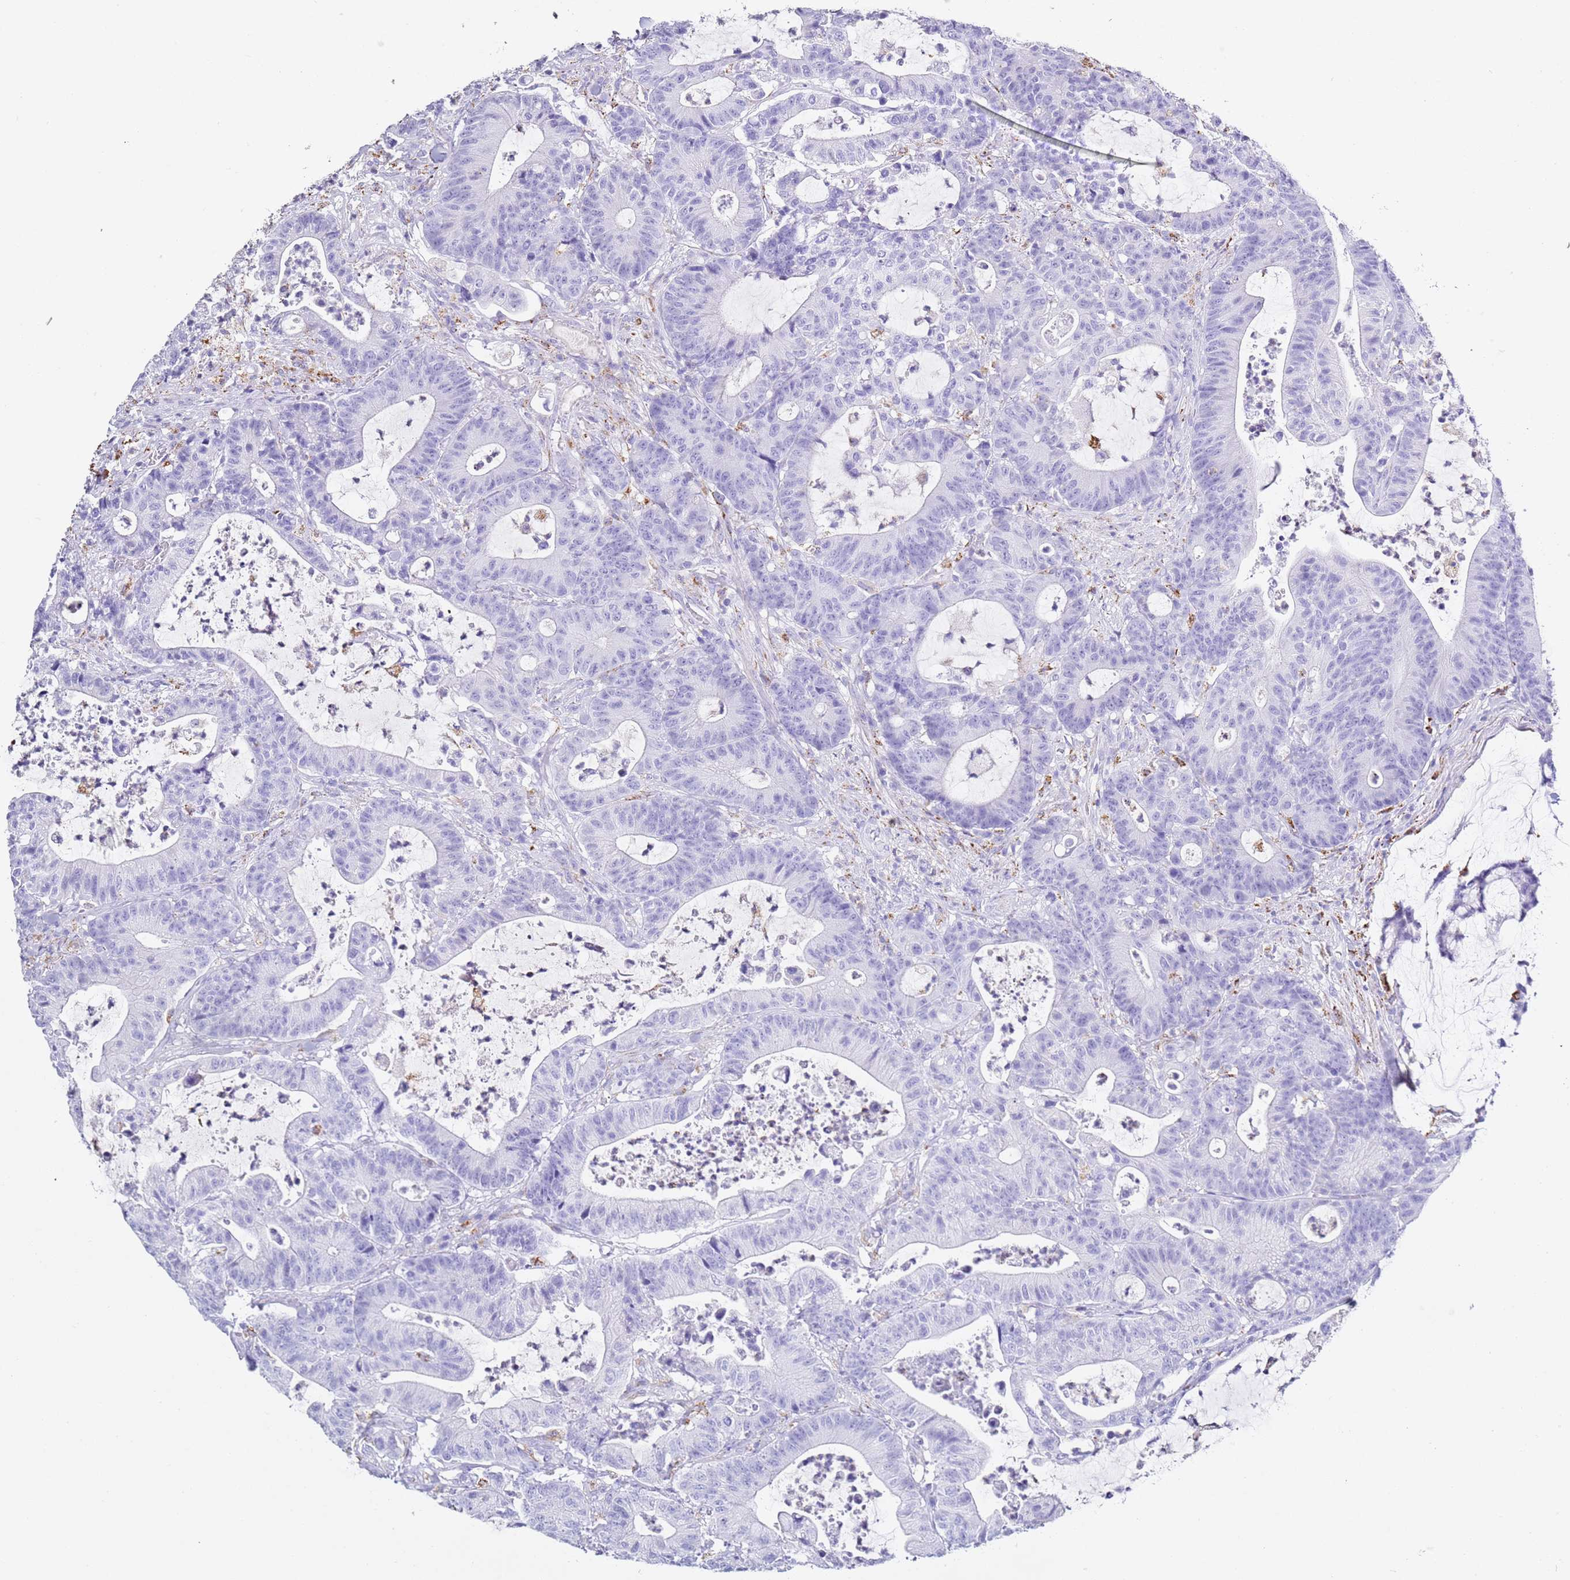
{"staining": {"intensity": "negative", "quantity": "none", "location": "none"}, "tissue": "colorectal cancer", "cell_type": "Tumor cells", "image_type": "cancer", "snomed": [{"axis": "morphology", "description": "Adenocarcinoma, NOS"}, {"axis": "topography", "description": "Colon"}], "caption": "Tumor cells show no significant staining in adenocarcinoma (colorectal).", "gene": "PTBP2", "patient": {"sex": "female", "age": 84}}